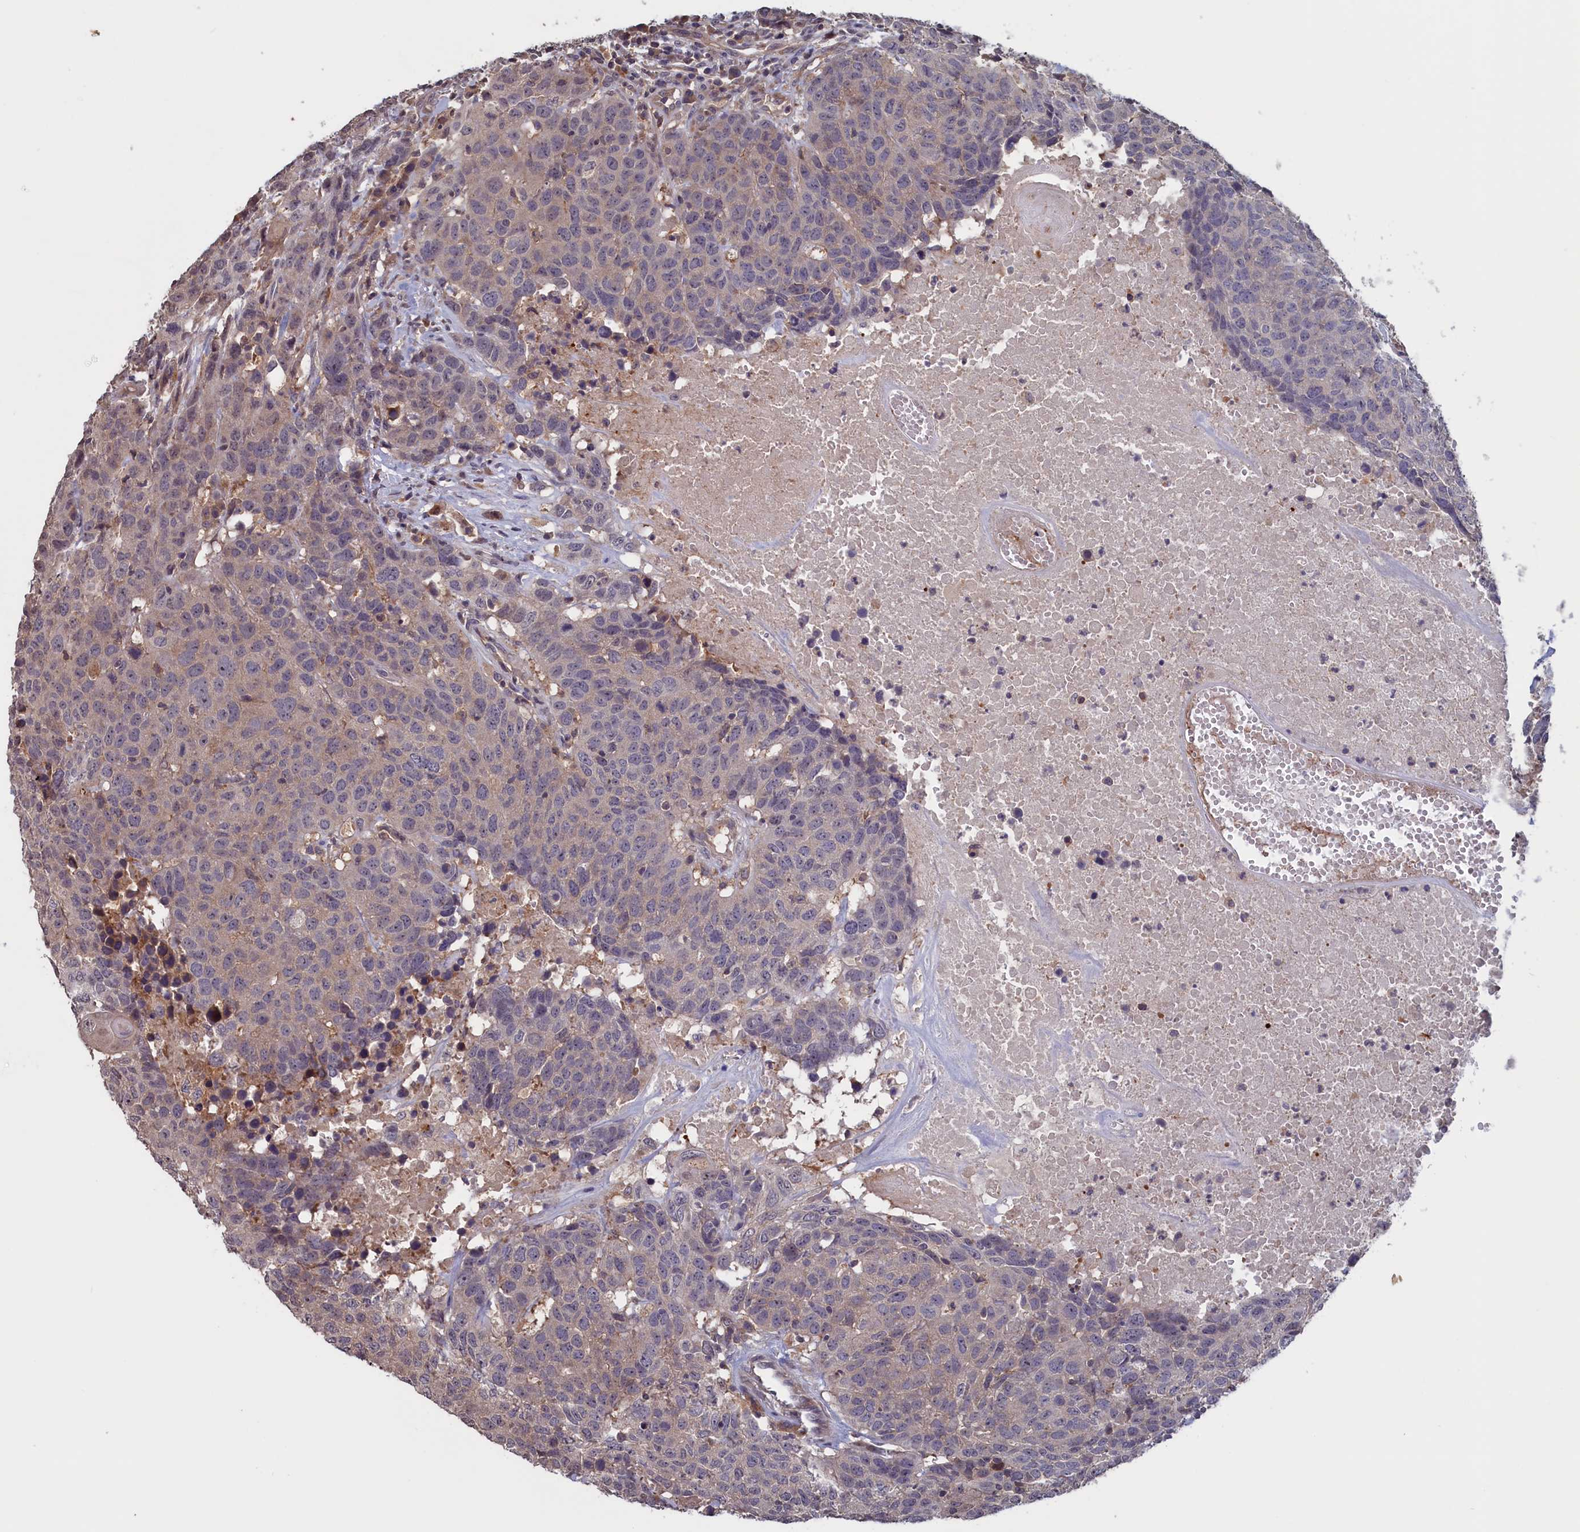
{"staining": {"intensity": "weak", "quantity": "<25%", "location": "cytoplasmic/membranous"}, "tissue": "head and neck cancer", "cell_type": "Tumor cells", "image_type": "cancer", "snomed": [{"axis": "morphology", "description": "Squamous cell carcinoma, NOS"}, {"axis": "topography", "description": "Head-Neck"}], "caption": "The micrograph reveals no staining of tumor cells in squamous cell carcinoma (head and neck). (Stains: DAB (3,3'-diaminobenzidine) immunohistochemistry with hematoxylin counter stain, Microscopy: brightfield microscopy at high magnification).", "gene": "CACTIN", "patient": {"sex": "male", "age": 66}}